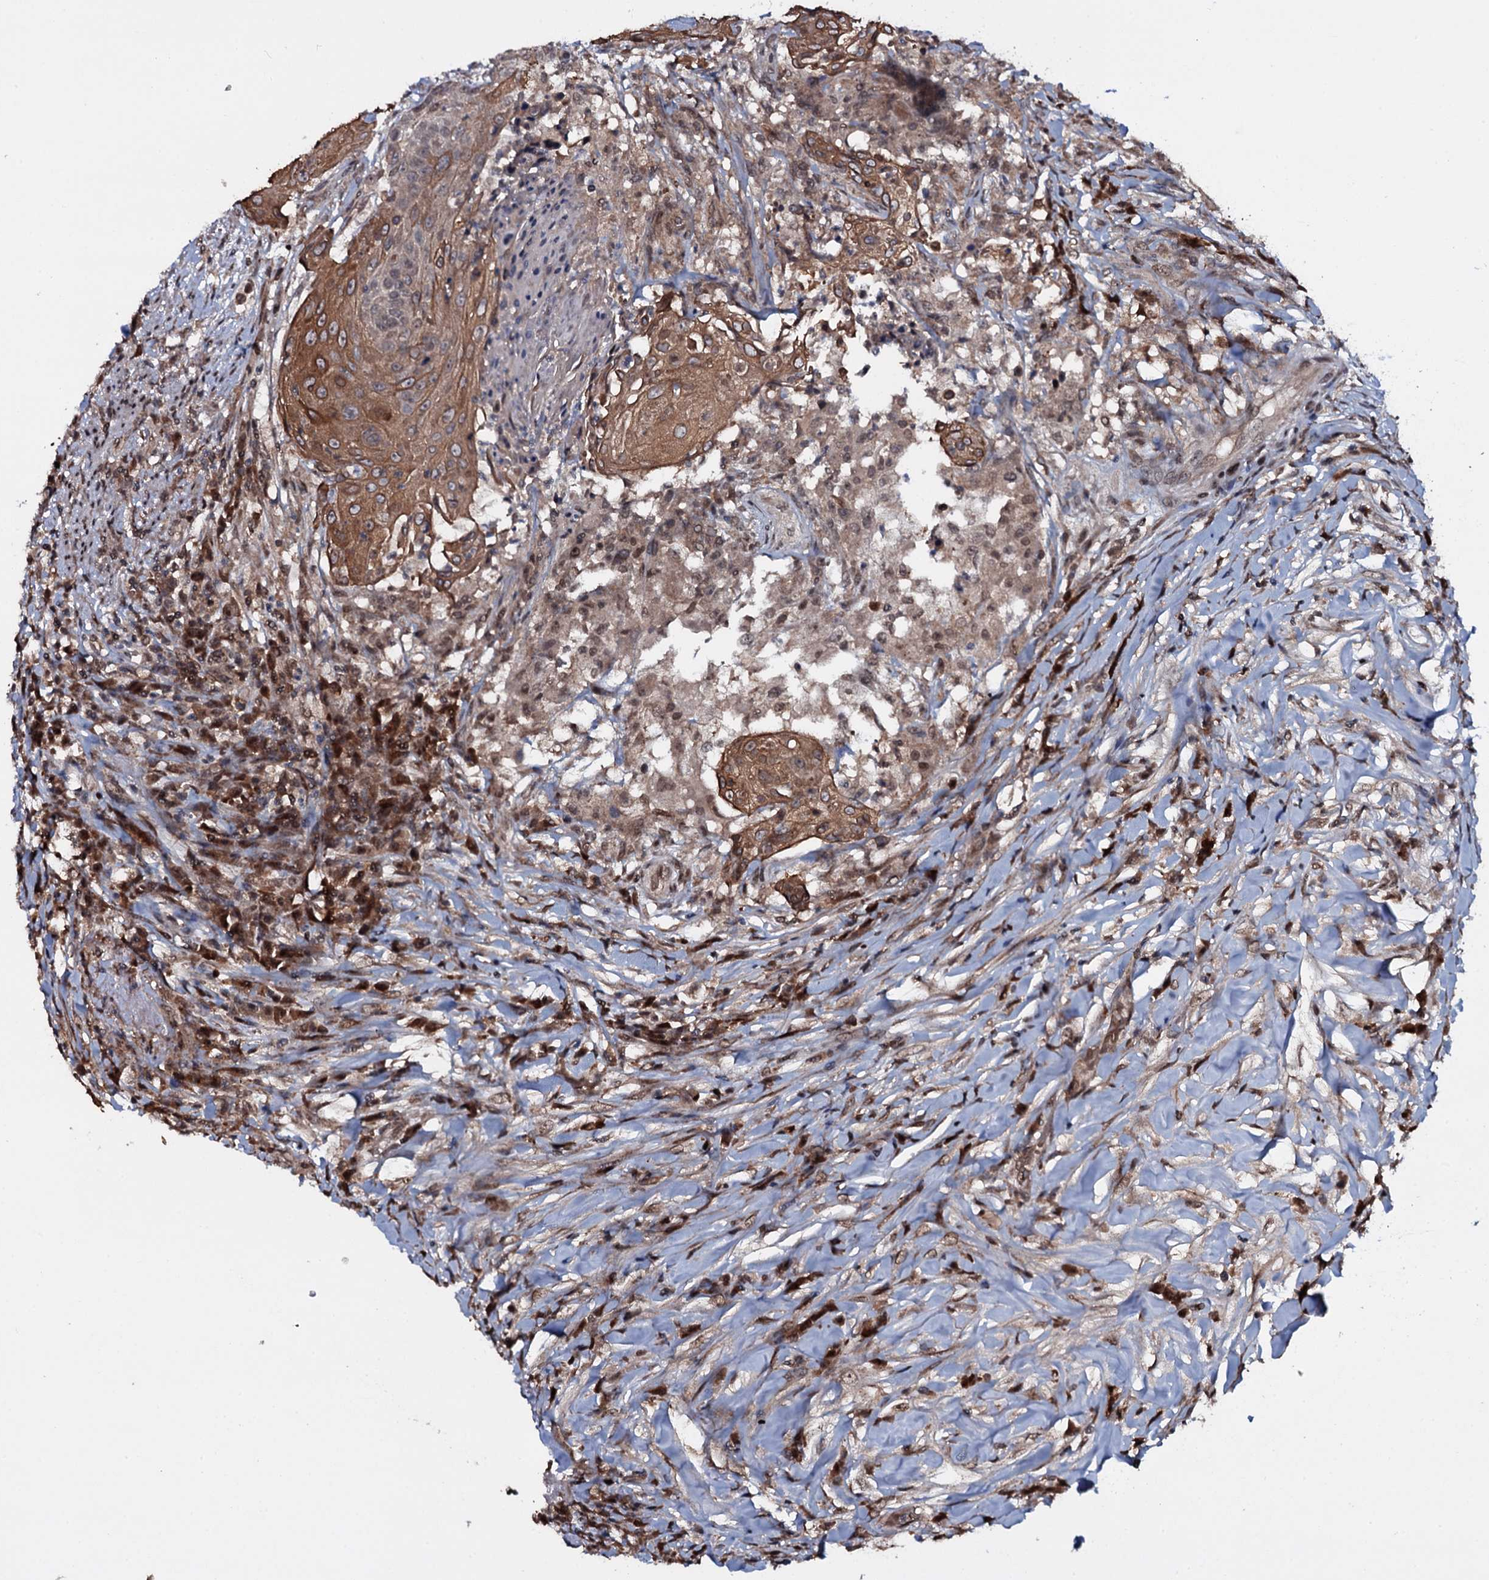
{"staining": {"intensity": "moderate", "quantity": ">75%", "location": "cytoplasmic/membranous"}, "tissue": "urothelial cancer", "cell_type": "Tumor cells", "image_type": "cancer", "snomed": [{"axis": "morphology", "description": "Urothelial carcinoma, High grade"}, {"axis": "topography", "description": "Urinary bladder"}], "caption": "Immunohistochemical staining of high-grade urothelial carcinoma displays moderate cytoplasmic/membranous protein positivity in approximately >75% of tumor cells.", "gene": "HDDC3", "patient": {"sex": "female", "age": 63}}